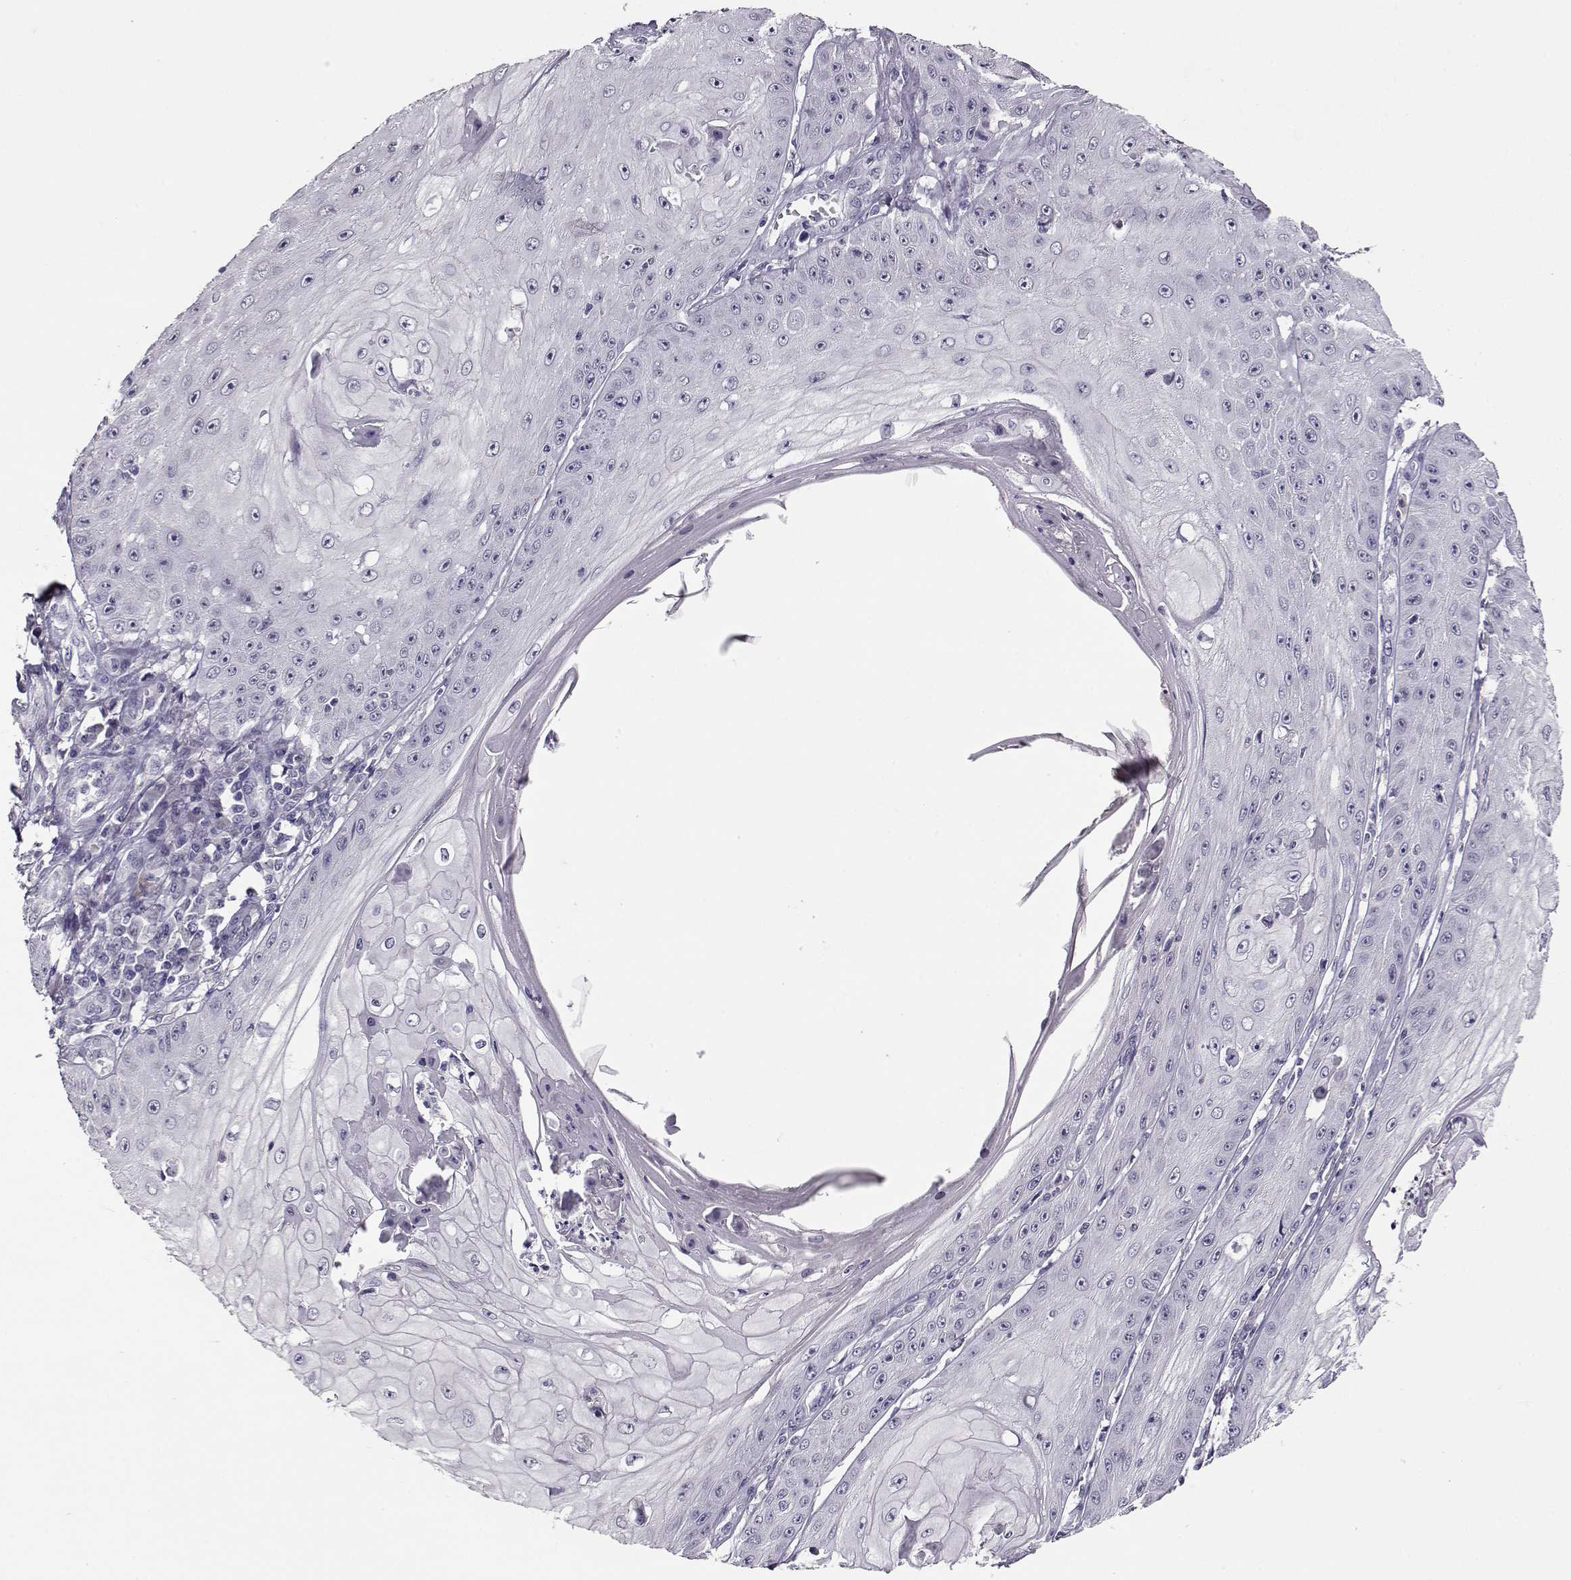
{"staining": {"intensity": "negative", "quantity": "none", "location": "none"}, "tissue": "skin cancer", "cell_type": "Tumor cells", "image_type": "cancer", "snomed": [{"axis": "morphology", "description": "Squamous cell carcinoma, NOS"}, {"axis": "topography", "description": "Skin"}], "caption": "This is an immunohistochemistry image of squamous cell carcinoma (skin). There is no staining in tumor cells.", "gene": "RHOXF2", "patient": {"sex": "male", "age": 70}}